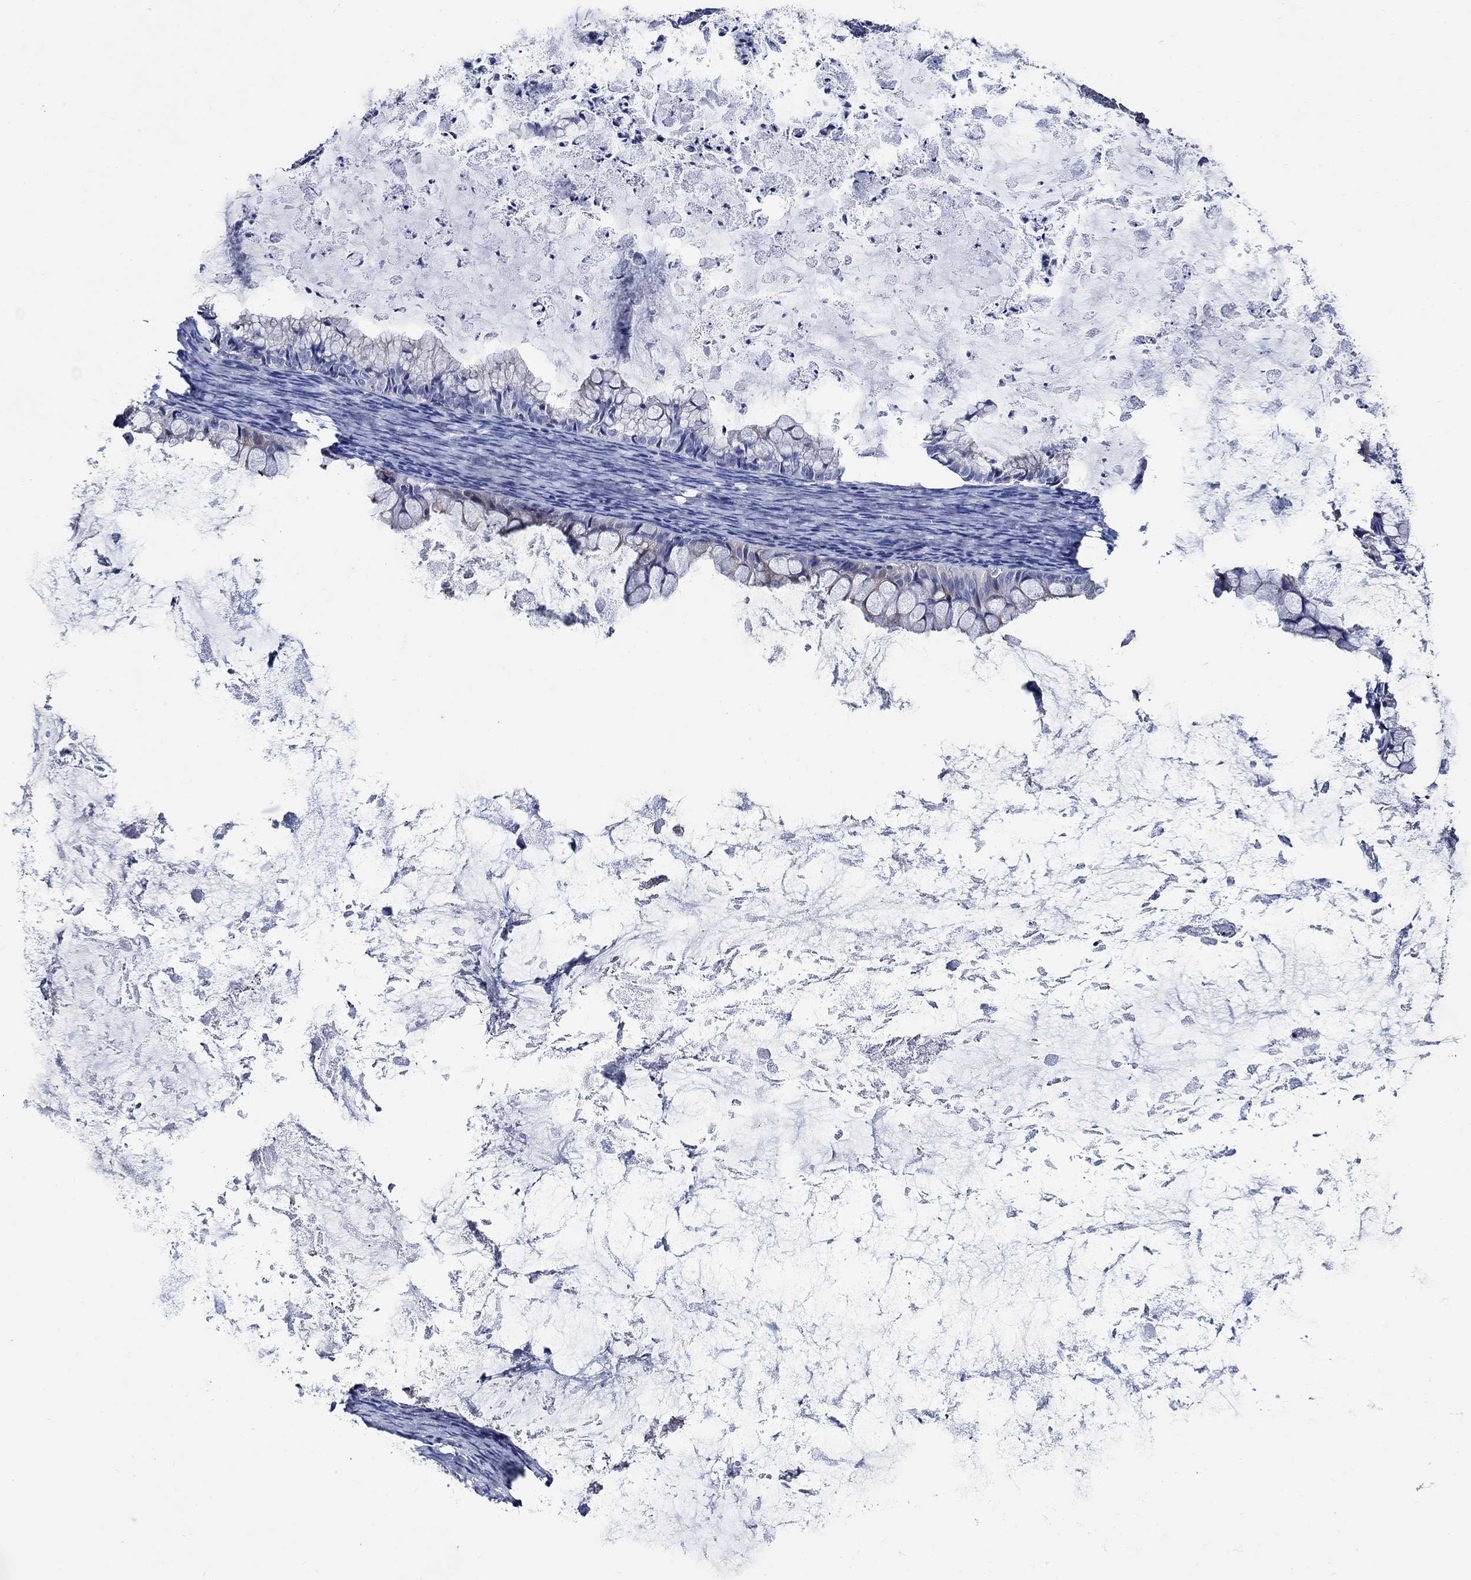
{"staining": {"intensity": "negative", "quantity": "none", "location": "none"}, "tissue": "ovarian cancer", "cell_type": "Tumor cells", "image_type": "cancer", "snomed": [{"axis": "morphology", "description": "Cystadenocarcinoma, mucinous, NOS"}, {"axis": "topography", "description": "Ovary"}], "caption": "A histopathology image of human mucinous cystadenocarcinoma (ovarian) is negative for staining in tumor cells.", "gene": "SKOR1", "patient": {"sex": "female", "age": 35}}